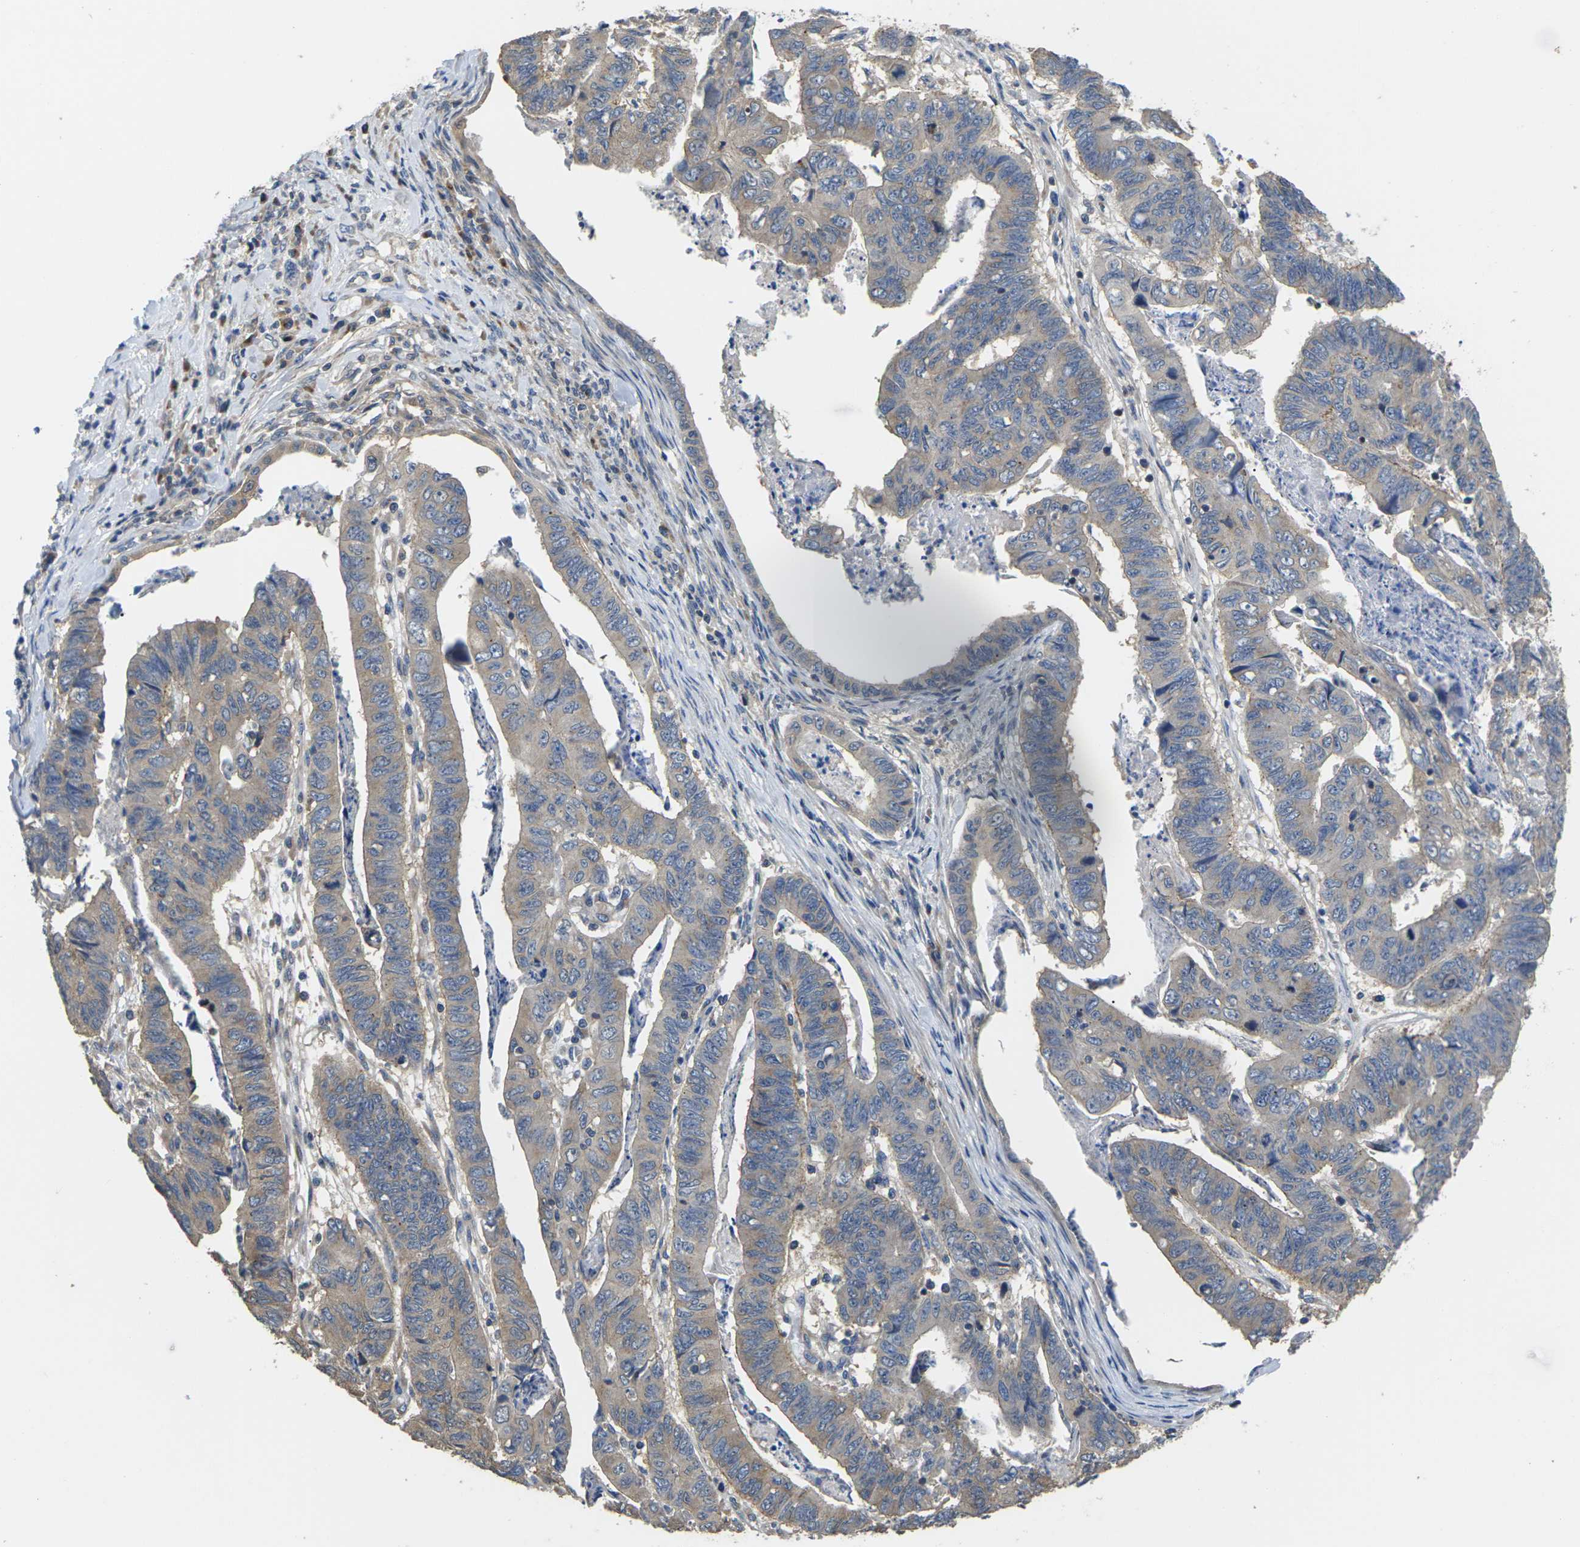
{"staining": {"intensity": "weak", "quantity": "25%-75%", "location": "cytoplasmic/membranous"}, "tissue": "stomach cancer", "cell_type": "Tumor cells", "image_type": "cancer", "snomed": [{"axis": "morphology", "description": "Adenocarcinoma, NOS"}, {"axis": "topography", "description": "Stomach, lower"}], "caption": "This is a micrograph of immunohistochemistry staining of adenocarcinoma (stomach), which shows weak positivity in the cytoplasmic/membranous of tumor cells.", "gene": "TMCC2", "patient": {"sex": "male", "age": 77}}